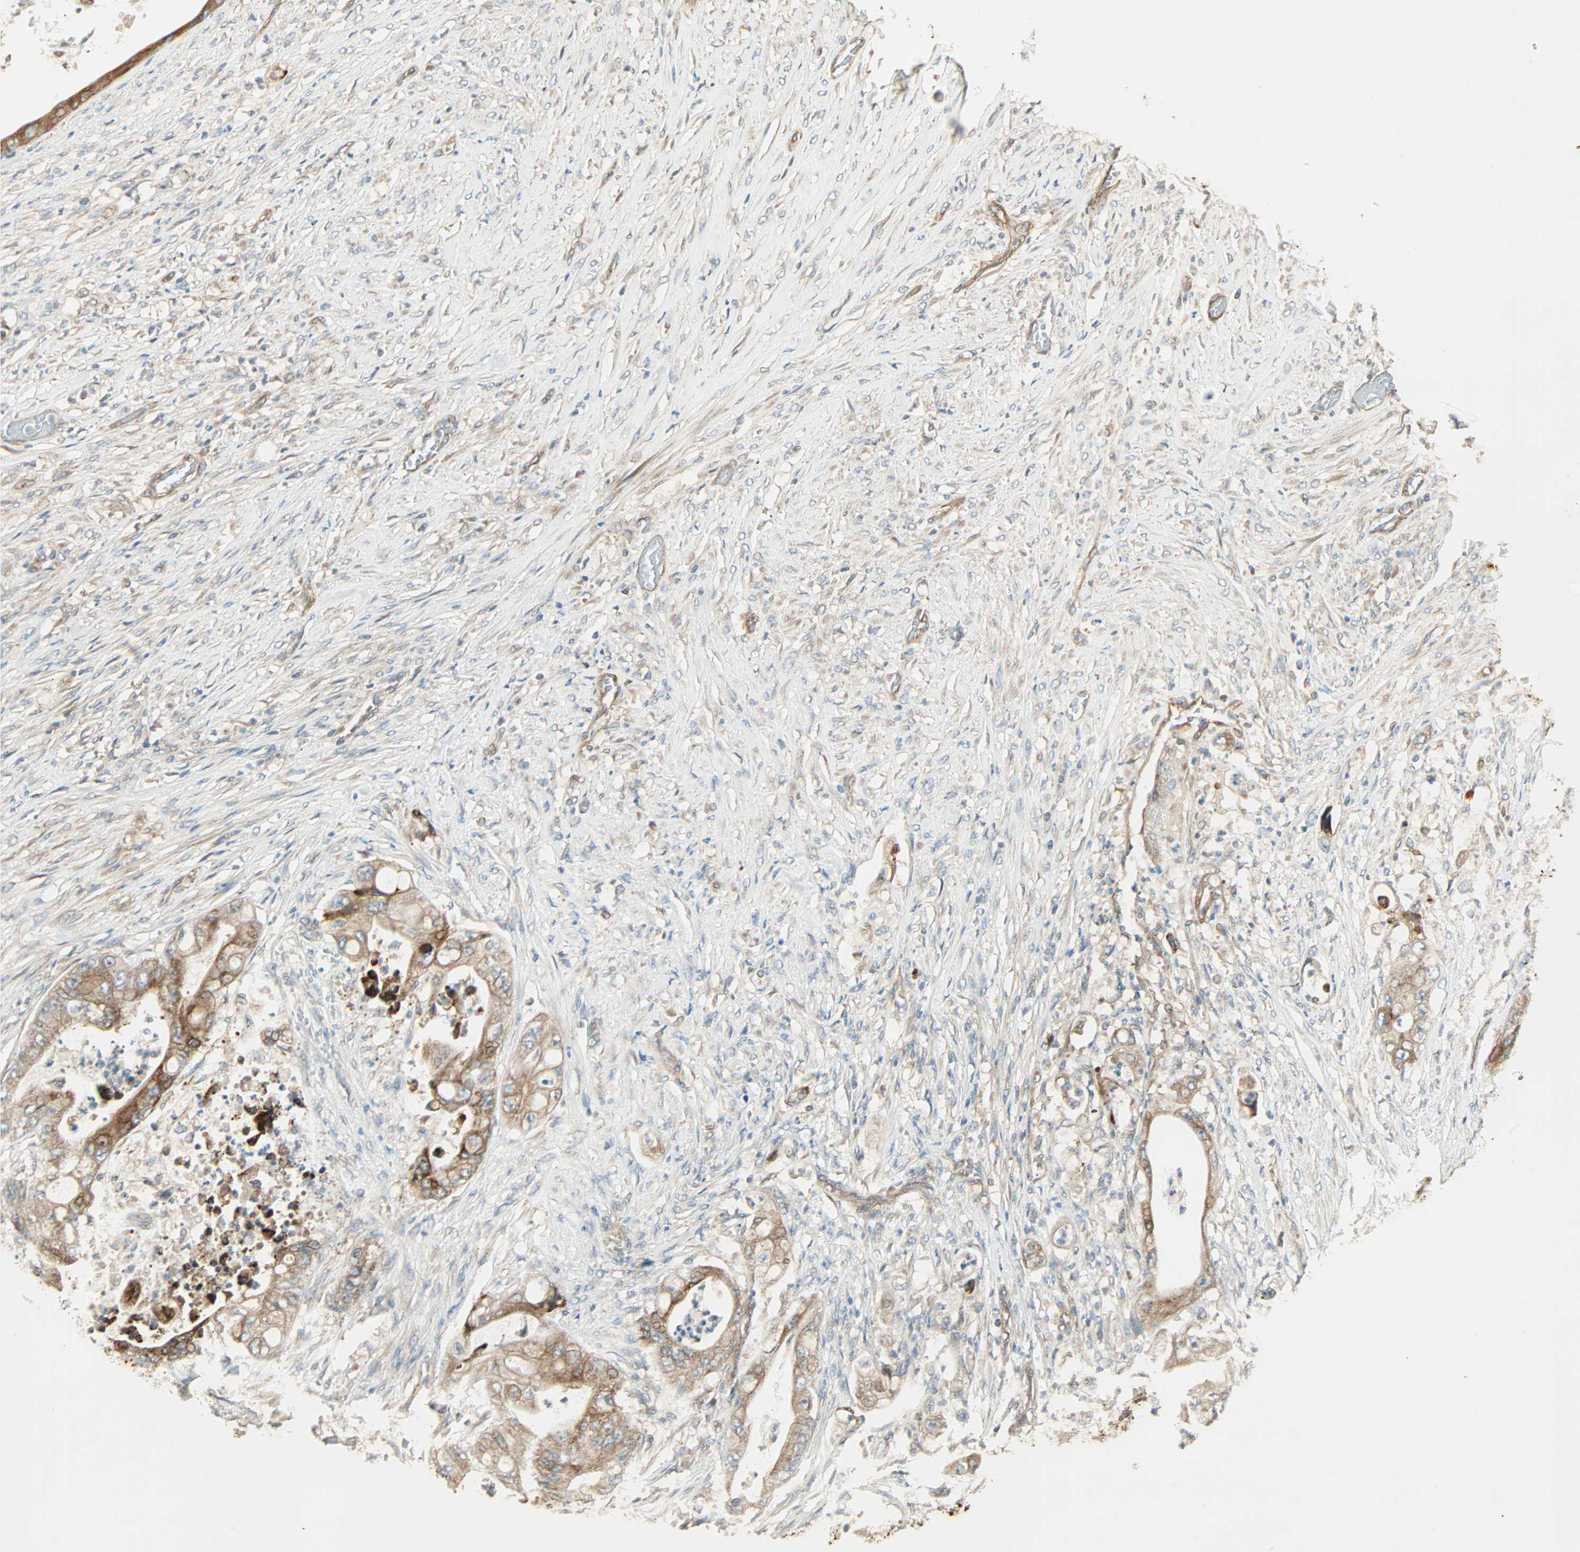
{"staining": {"intensity": "moderate", "quantity": ">75%", "location": "cytoplasmic/membranous"}, "tissue": "stomach cancer", "cell_type": "Tumor cells", "image_type": "cancer", "snomed": [{"axis": "morphology", "description": "Adenocarcinoma, NOS"}, {"axis": "topography", "description": "Stomach"}], "caption": "Human adenocarcinoma (stomach) stained with a brown dye shows moderate cytoplasmic/membranous positive positivity in about >75% of tumor cells.", "gene": "GALK1", "patient": {"sex": "female", "age": 73}}